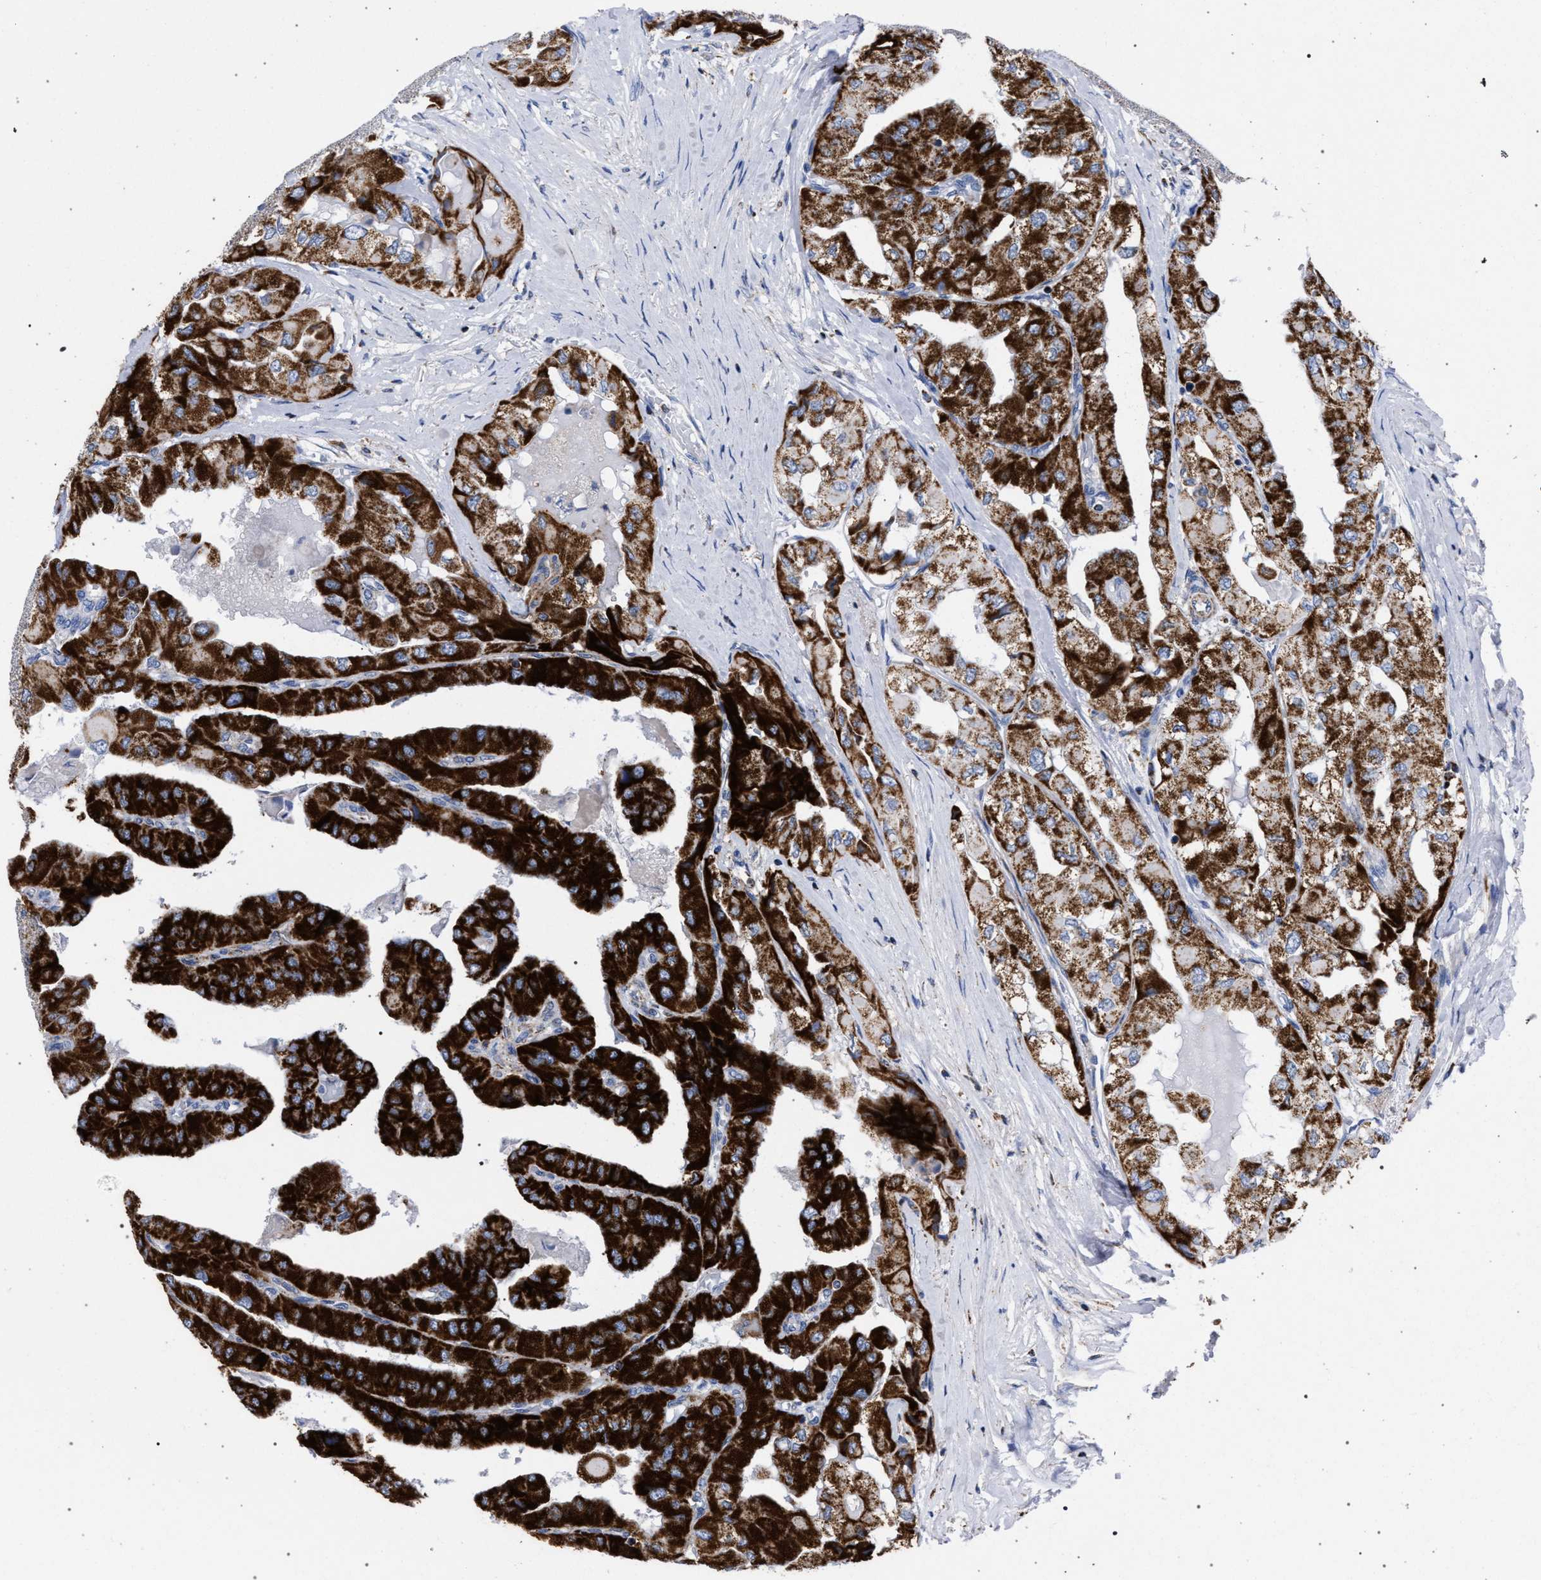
{"staining": {"intensity": "strong", "quantity": ">75%", "location": "cytoplasmic/membranous"}, "tissue": "thyroid cancer", "cell_type": "Tumor cells", "image_type": "cancer", "snomed": [{"axis": "morphology", "description": "Papillary adenocarcinoma, NOS"}, {"axis": "topography", "description": "Thyroid gland"}], "caption": "Immunohistochemical staining of papillary adenocarcinoma (thyroid) demonstrates high levels of strong cytoplasmic/membranous protein positivity in about >75% of tumor cells.", "gene": "ACADS", "patient": {"sex": "female", "age": 59}}